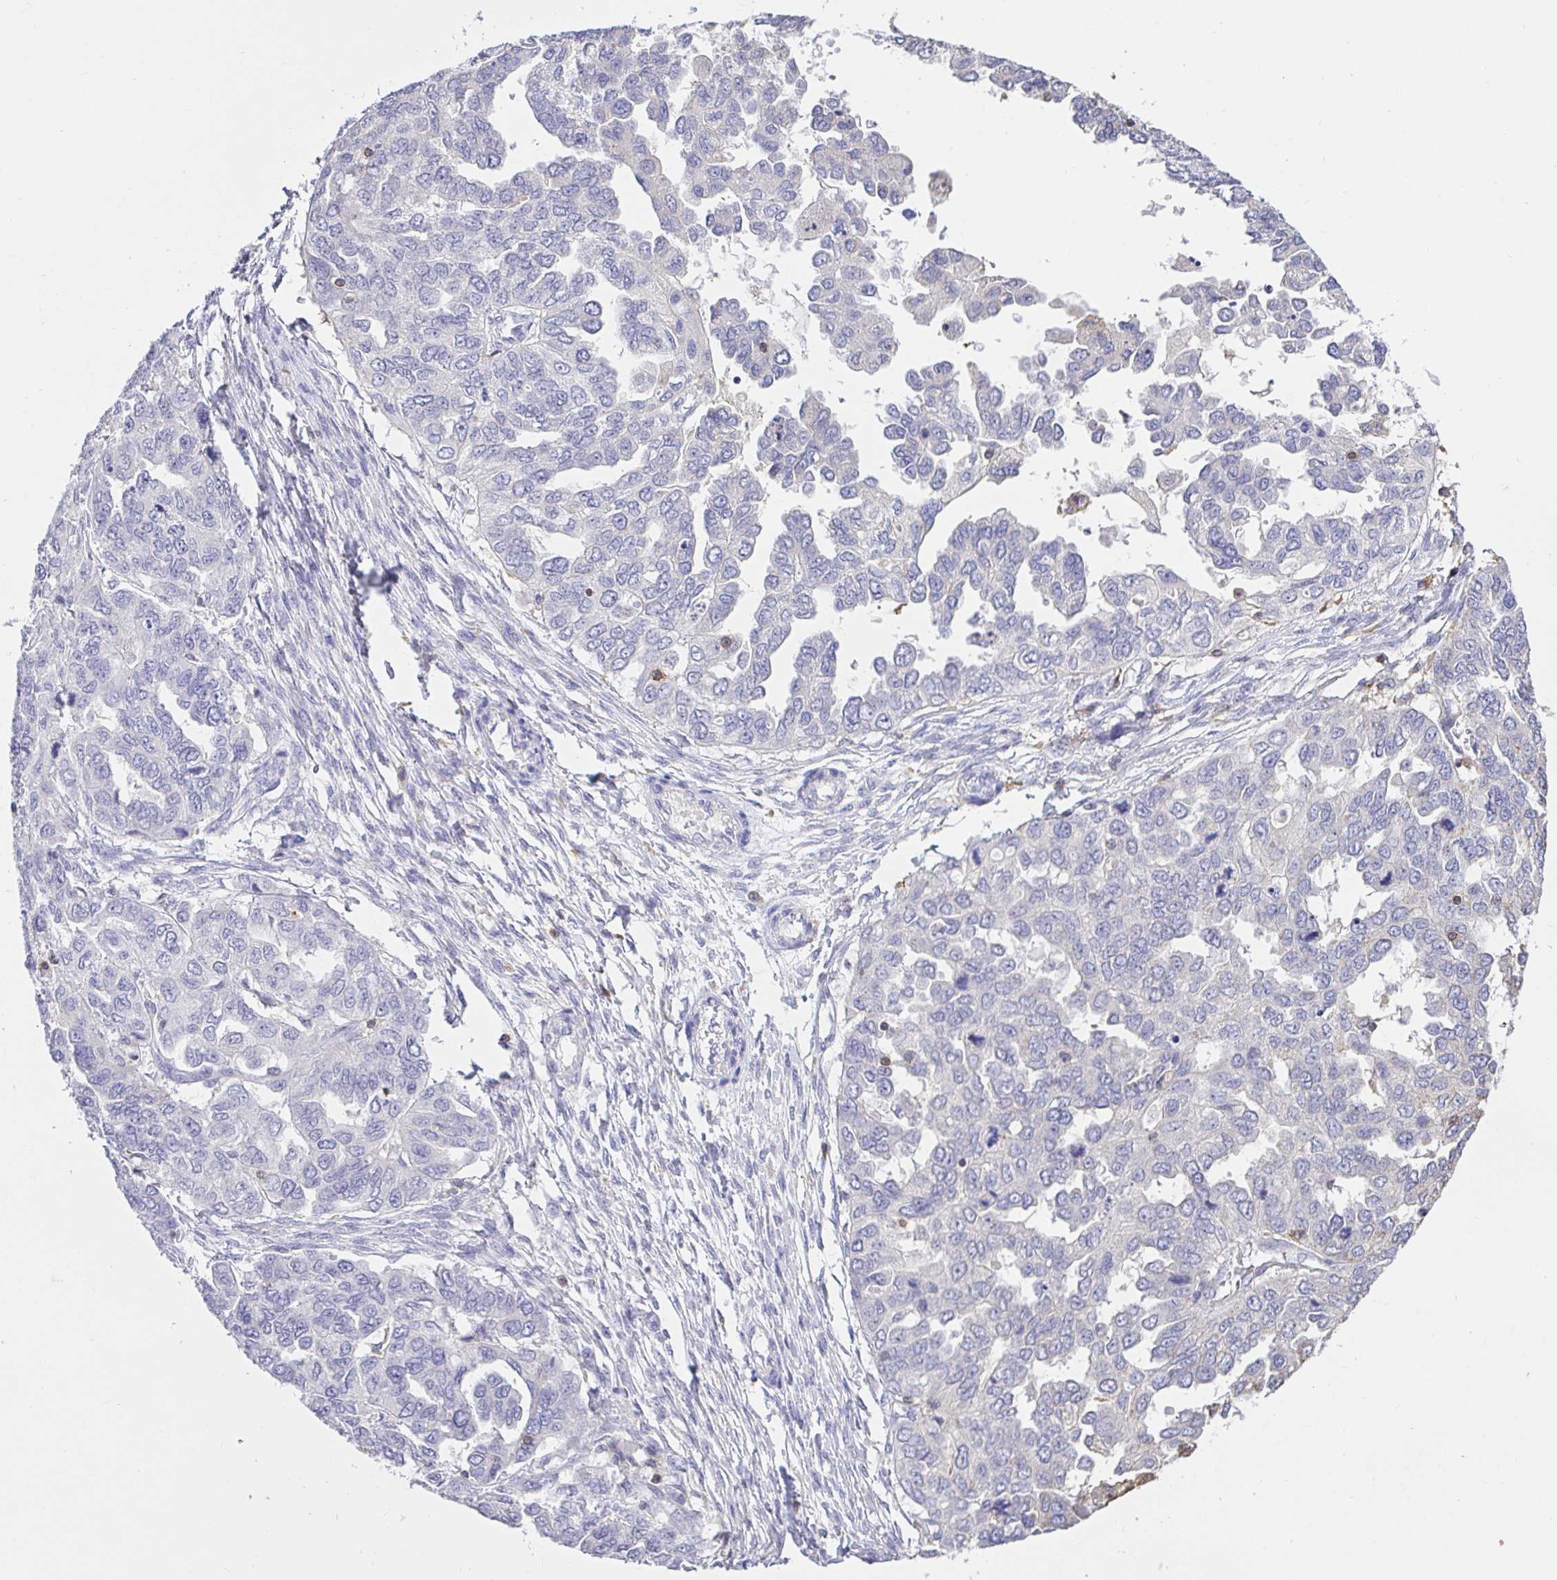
{"staining": {"intensity": "negative", "quantity": "none", "location": "none"}, "tissue": "ovarian cancer", "cell_type": "Tumor cells", "image_type": "cancer", "snomed": [{"axis": "morphology", "description": "Cystadenocarcinoma, serous, NOS"}, {"axis": "topography", "description": "Ovary"}], "caption": "DAB immunohistochemical staining of ovarian cancer (serous cystadenocarcinoma) shows no significant expression in tumor cells.", "gene": "SKAP1", "patient": {"sex": "female", "age": 53}}